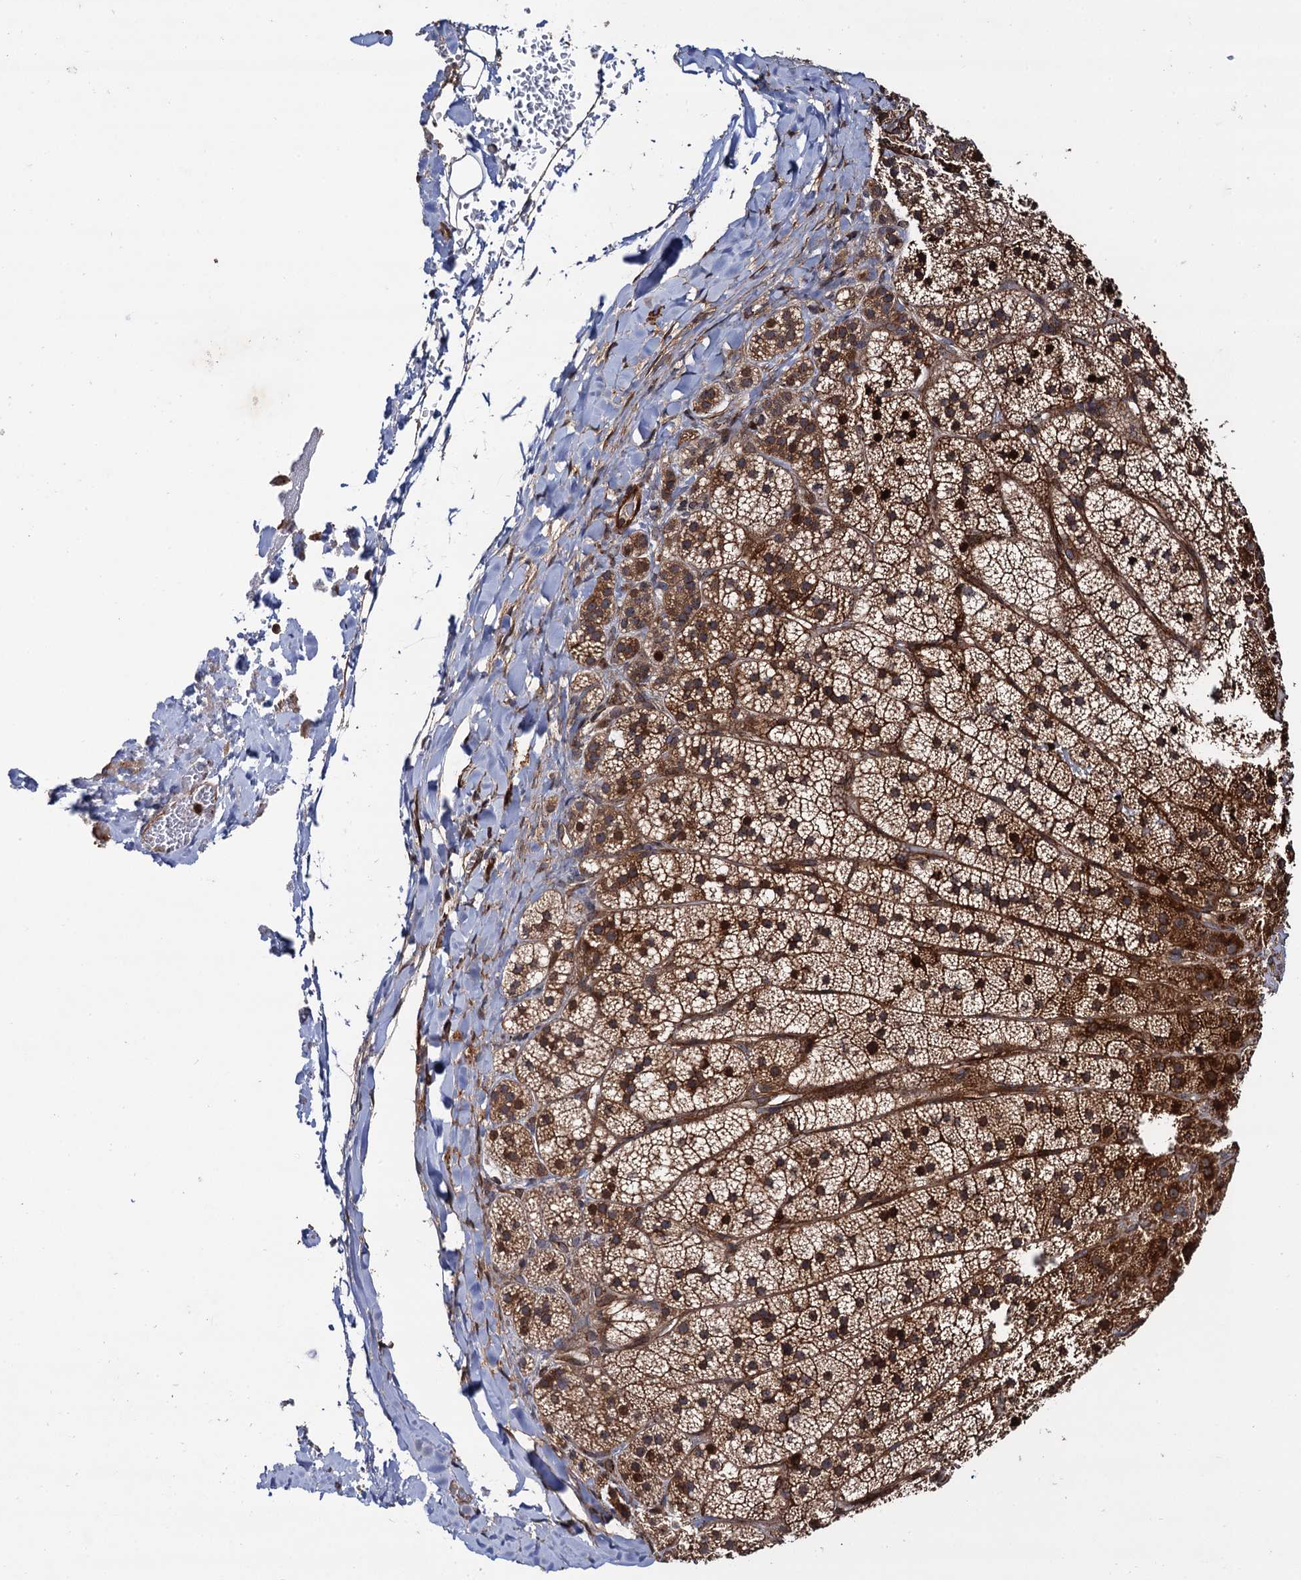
{"staining": {"intensity": "strong", "quantity": ">75%", "location": "cytoplasmic/membranous"}, "tissue": "adrenal gland", "cell_type": "Glandular cells", "image_type": "normal", "snomed": [{"axis": "morphology", "description": "Normal tissue, NOS"}, {"axis": "topography", "description": "Adrenal gland"}], "caption": "IHC staining of unremarkable adrenal gland, which shows high levels of strong cytoplasmic/membranous staining in approximately >75% of glandular cells indicating strong cytoplasmic/membranous protein positivity. The staining was performed using DAB (brown) for protein detection and nuclei were counterstained in hematoxylin (blue).", "gene": "BORA", "patient": {"sex": "female", "age": 44}}